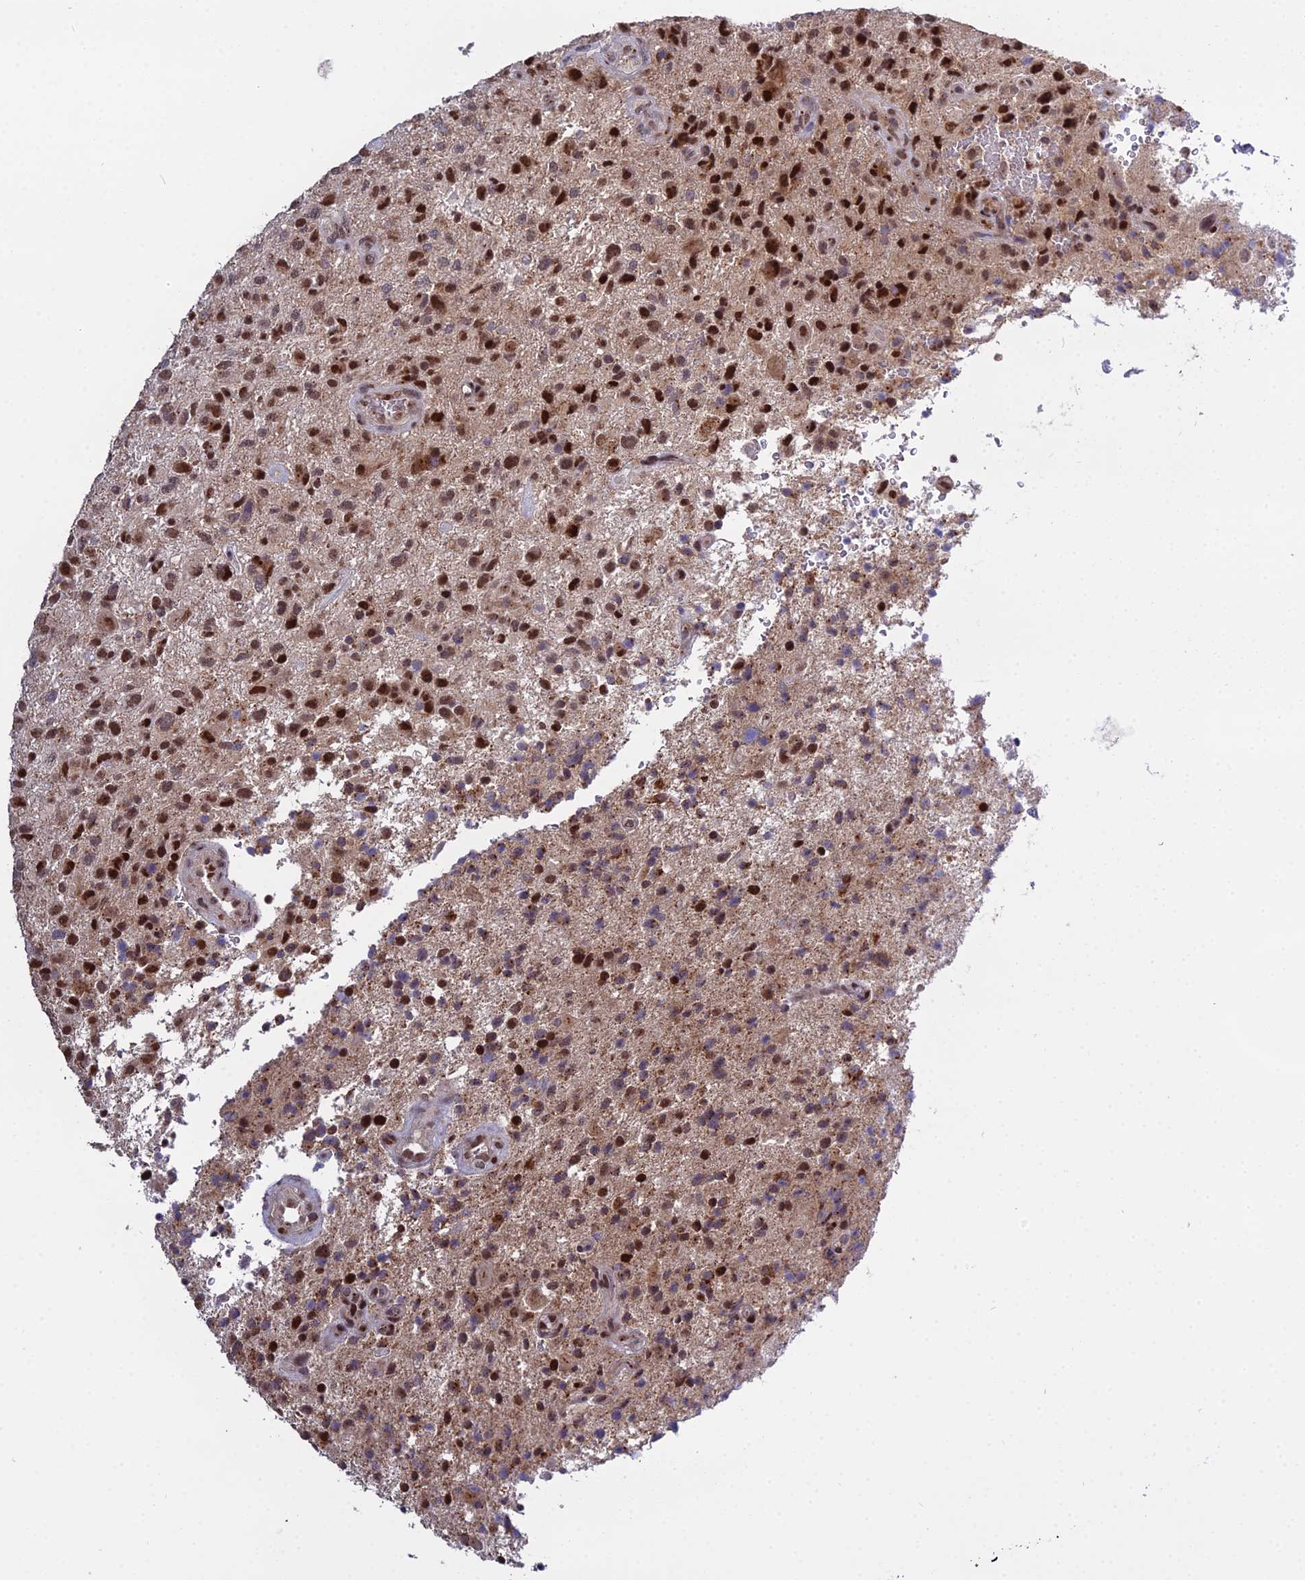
{"staining": {"intensity": "moderate", "quantity": ">75%", "location": "nuclear"}, "tissue": "glioma", "cell_type": "Tumor cells", "image_type": "cancer", "snomed": [{"axis": "morphology", "description": "Glioma, malignant, High grade"}, {"axis": "topography", "description": "Brain"}], "caption": "Immunohistochemical staining of malignant glioma (high-grade) reveals medium levels of moderate nuclear expression in about >75% of tumor cells. (DAB IHC with brightfield microscopy, high magnification).", "gene": "ARL2", "patient": {"sex": "male", "age": 47}}